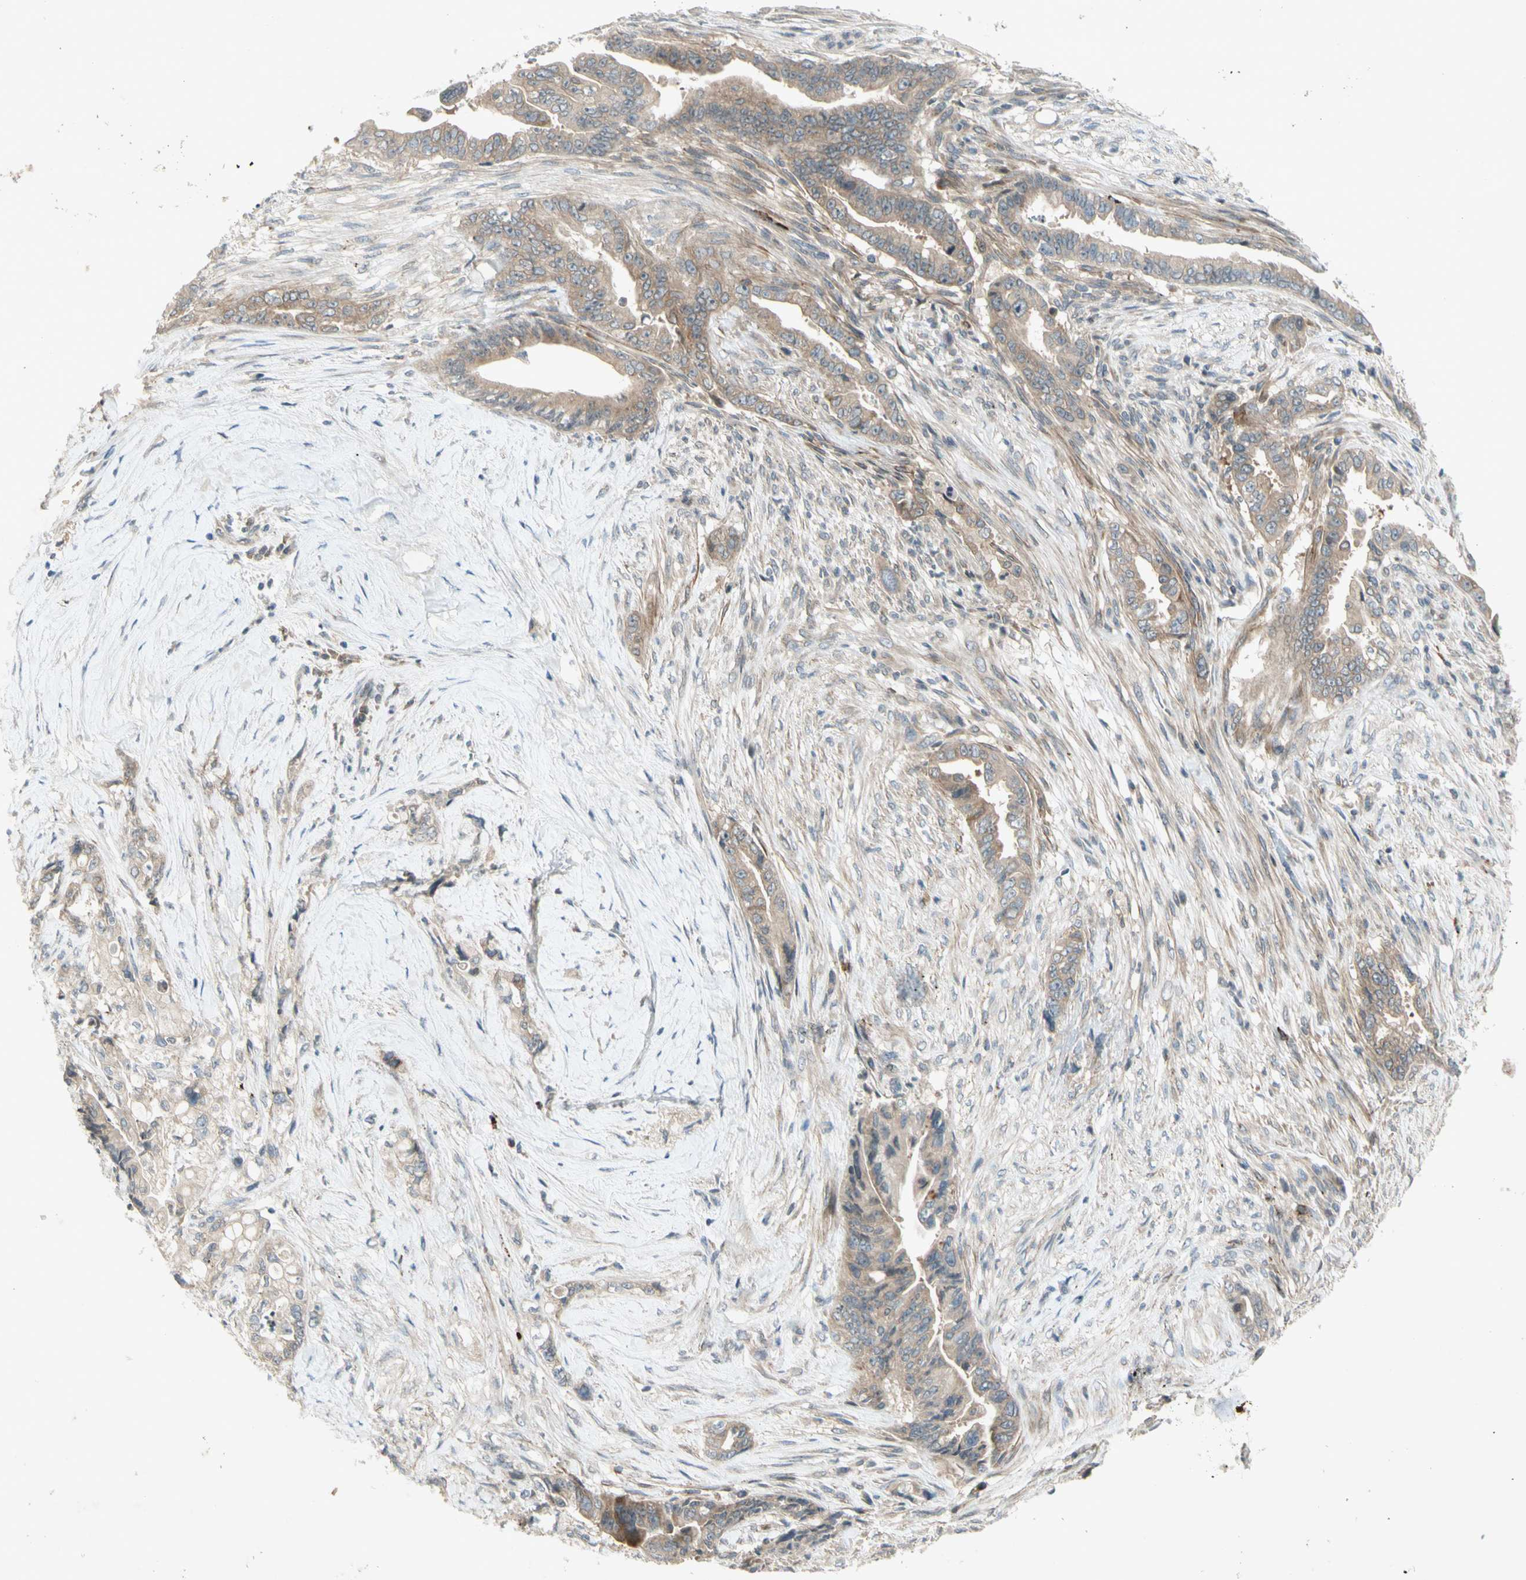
{"staining": {"intensity": "weak", "quantity": ">75%", "location": "cytoplasmic/membranous"}, "tissue": "pancreatic cancer", "cell_type": "Tumor cells", "image_type": "cancer", "snomed": [{"axis": "morphology", "description": "Adenocarcinoma, NOS"}, {"axis": "topography", "description": "Pancreas"}], "caption": "Protein expression analysis of human pancreatic cancer (adenocarcinoma) reveals weak cytoplasmic/membranous staining in approximately >75% of tumor cells.", "gene": "ETF1", "patient": {"sex": "male", "age": 70}}